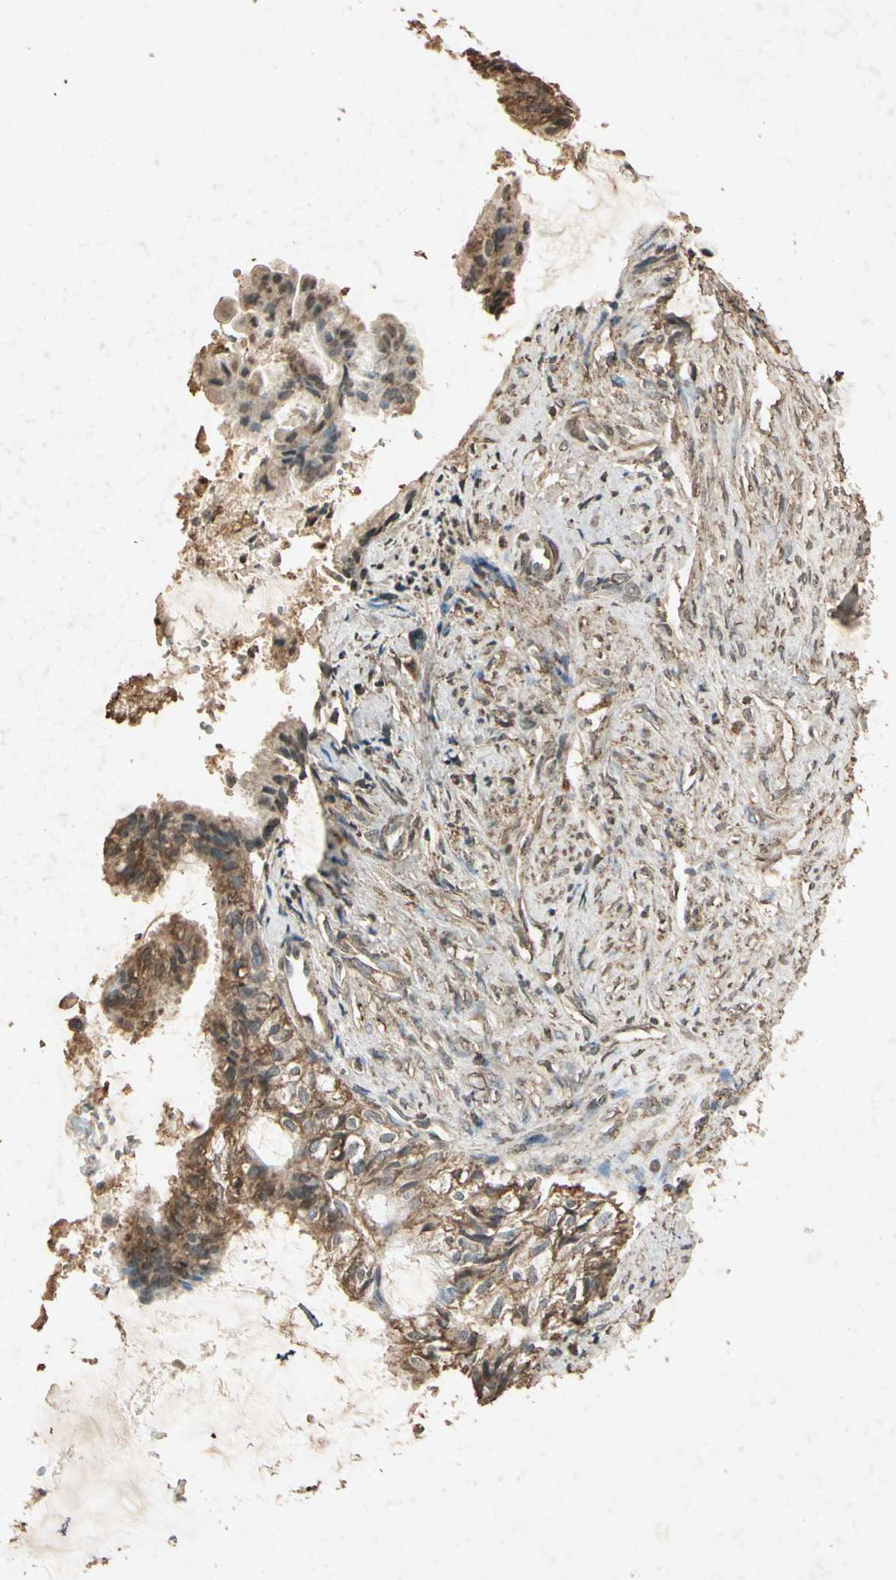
{"staining": {"intensity": "moderate", "quantity": "25%-75%", "location": "cytoplasmic/membranous"}, "tissue": "cervical cancer", "cell_type": "Tumor cells", "image_type": "cancer", "snomed": [{"axis": "morphology", "description": "Normal tissue, NOS"}, {"axis": "morphology", "description": "Adenocarcinoma, NOS"}, {"axis": "topography", "description": "Cervix"}, {"axis": "topography", "description": "Endometrium"}], "caption": "IHC of human adenocarcinoma (cervical) reveals medium levels of moderate cytoplasmic/membranous expression in about 25%-75% of tumor cells. (Brightfield microscopy of DAB IHC at high magnification).", "gene": "GC", "patient": {"sex": "female", "age": 86}}